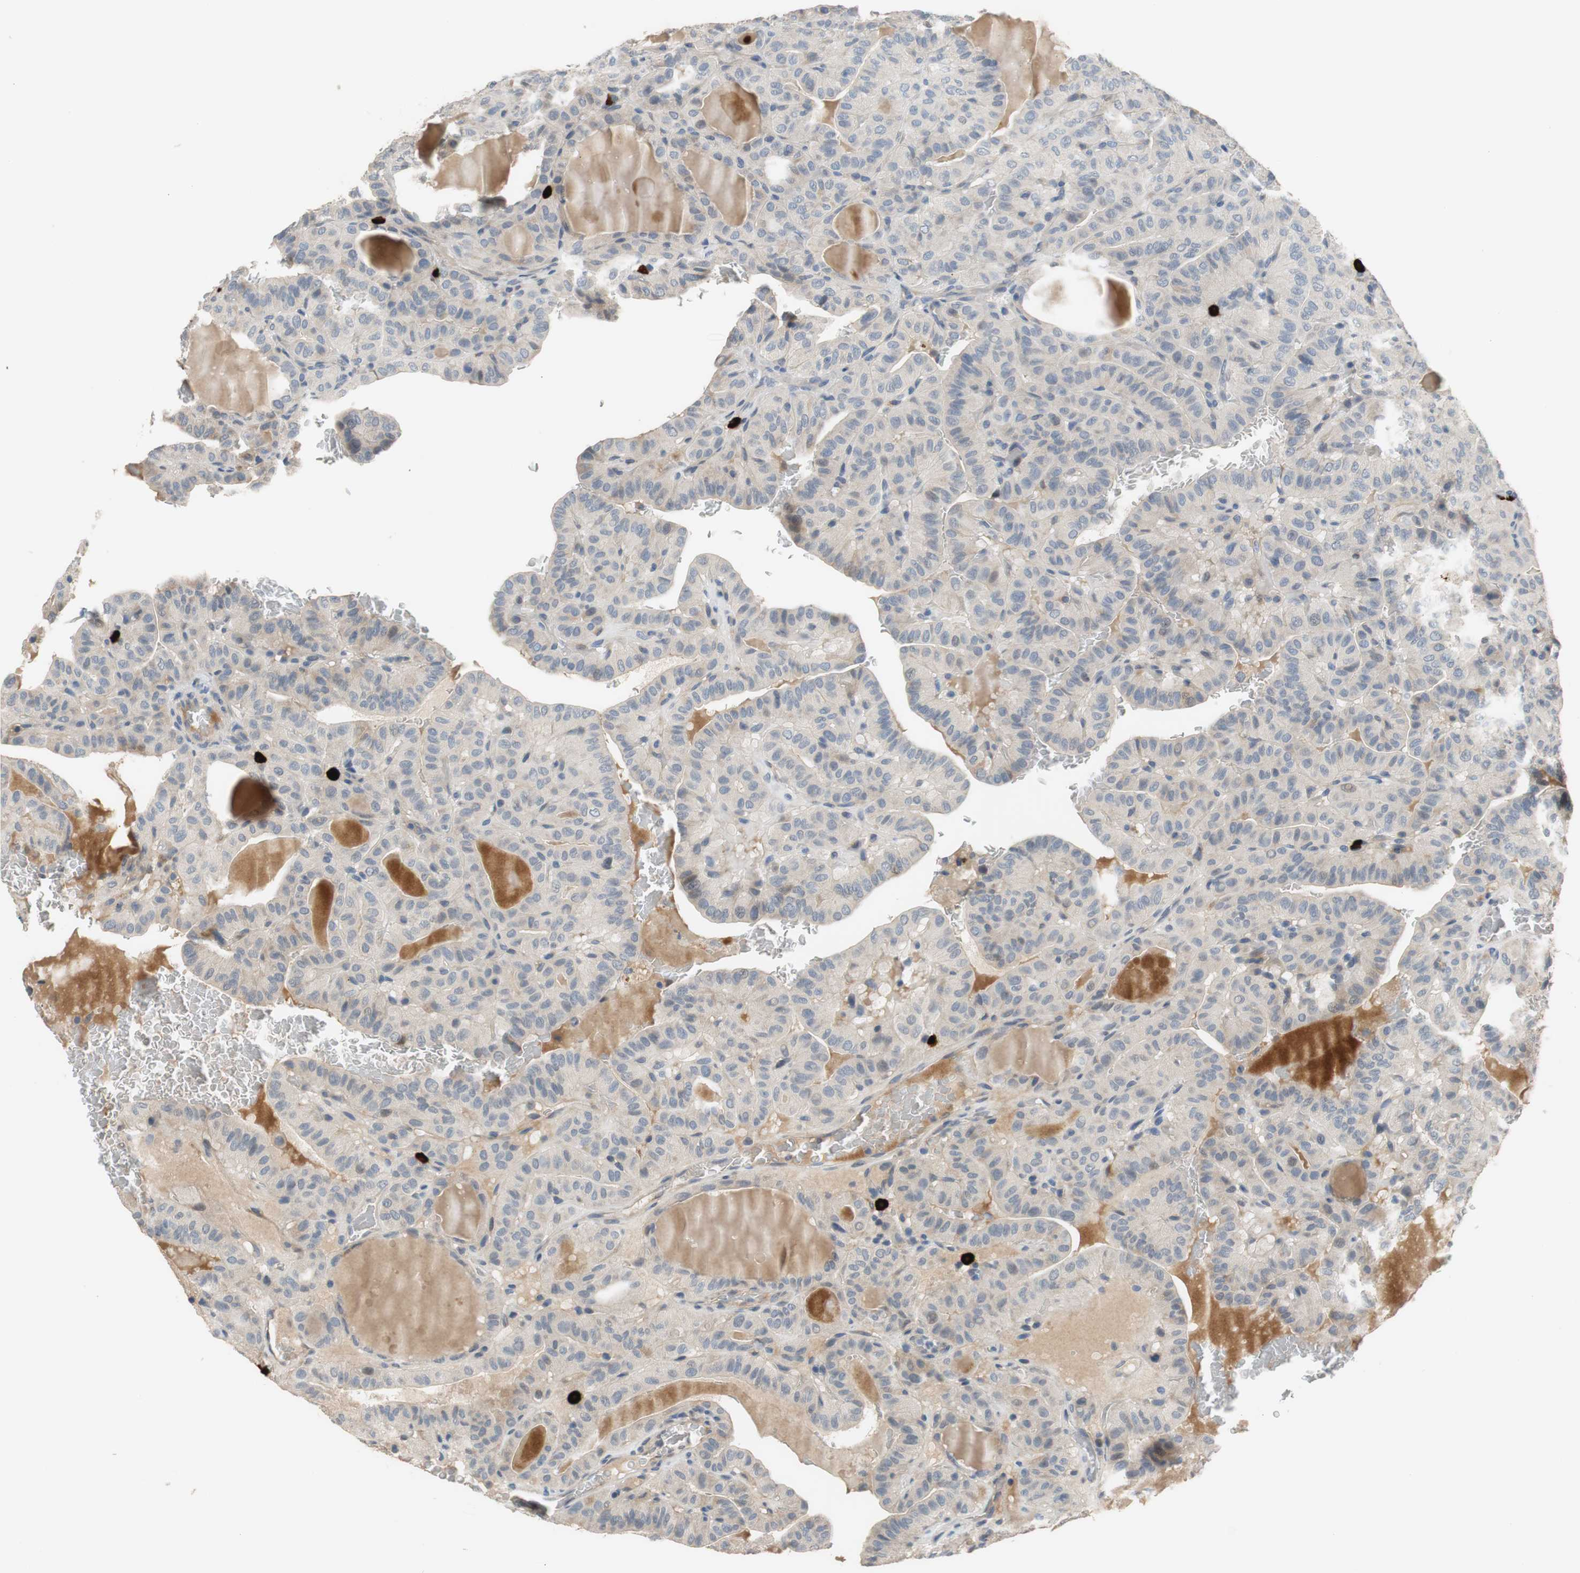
{"staining": {"intensity": "weak", "quantity": "25%-75%", "location": "cytoplasmic/membranous"}, "tissue": "thyroid cancer", "cell_type": "Tumor cells", "image_type": "cancer", "snomed": [{"axis": "morphology", "description": "Papillary adenocarcinoma, NOS"}, {"axis": "topography", "description": "Thyroid gland"}], "caption": "Tumor cells display low levels of weak cytoplasmic/membranous expression in approximately 25%-75% of cells in human thyroid cancer.", "gene": "COL12A1", "patient": {"sex": "male", "age": 77}}